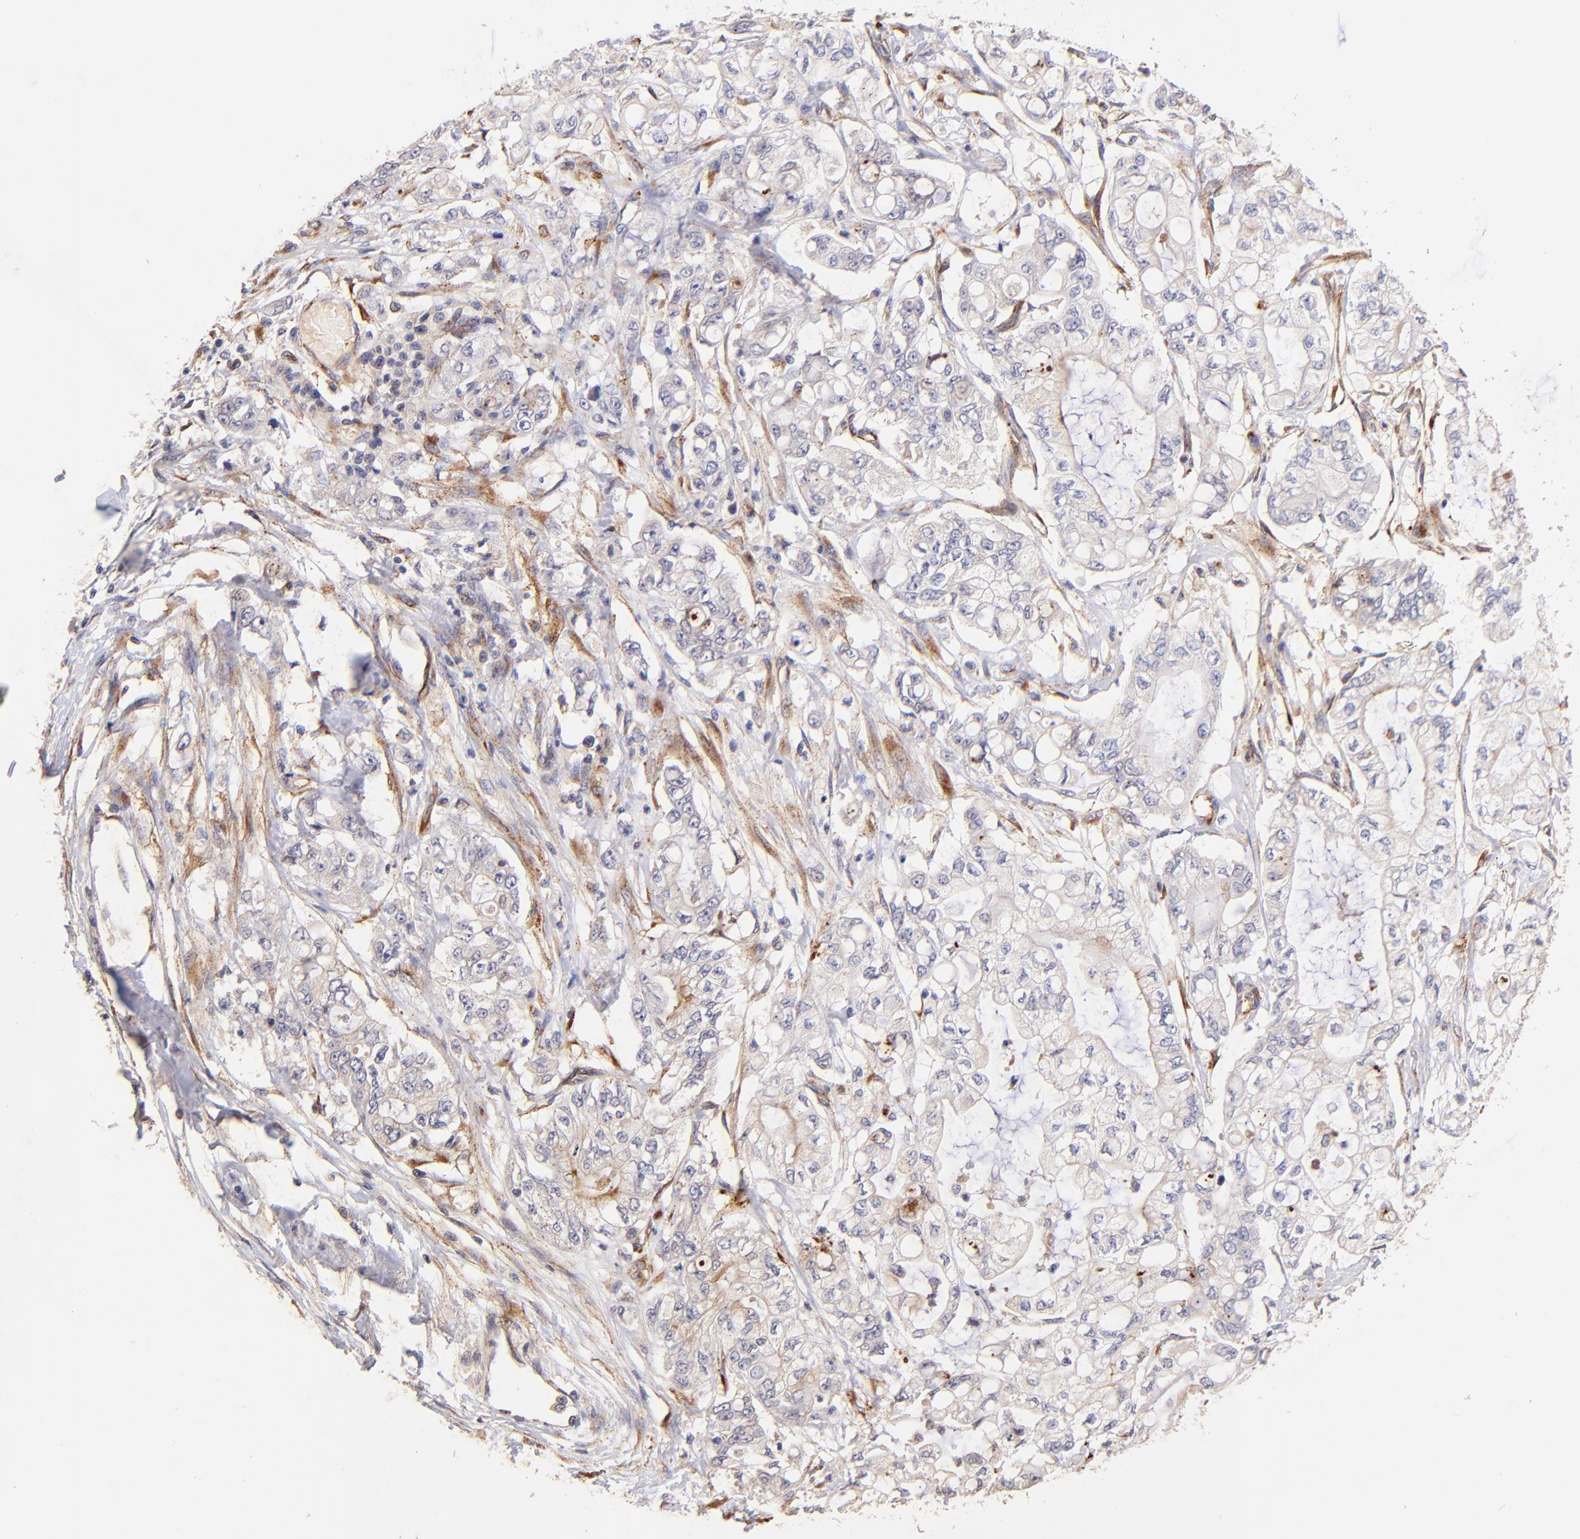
{"staining": {"intensity": "weak", "quantity": "<25%", "location": "cytoplasmic/membranous"}, "tissue": "pancreatic cancer", "cell_type": "Tumor cells", "image_type": "cancer", "snomed": [{"axis": "morphology", "description": "Adenocarcinoma, NOS"}, {"axis": "topography", "description": "Pancreas"}], "caption": "DAB immunohistochemical staining of human pancreatic cancer shows no significant positivity in tumor cells.", "gene": "SPARC", "patient": {"sex": "male", "age": 79}}